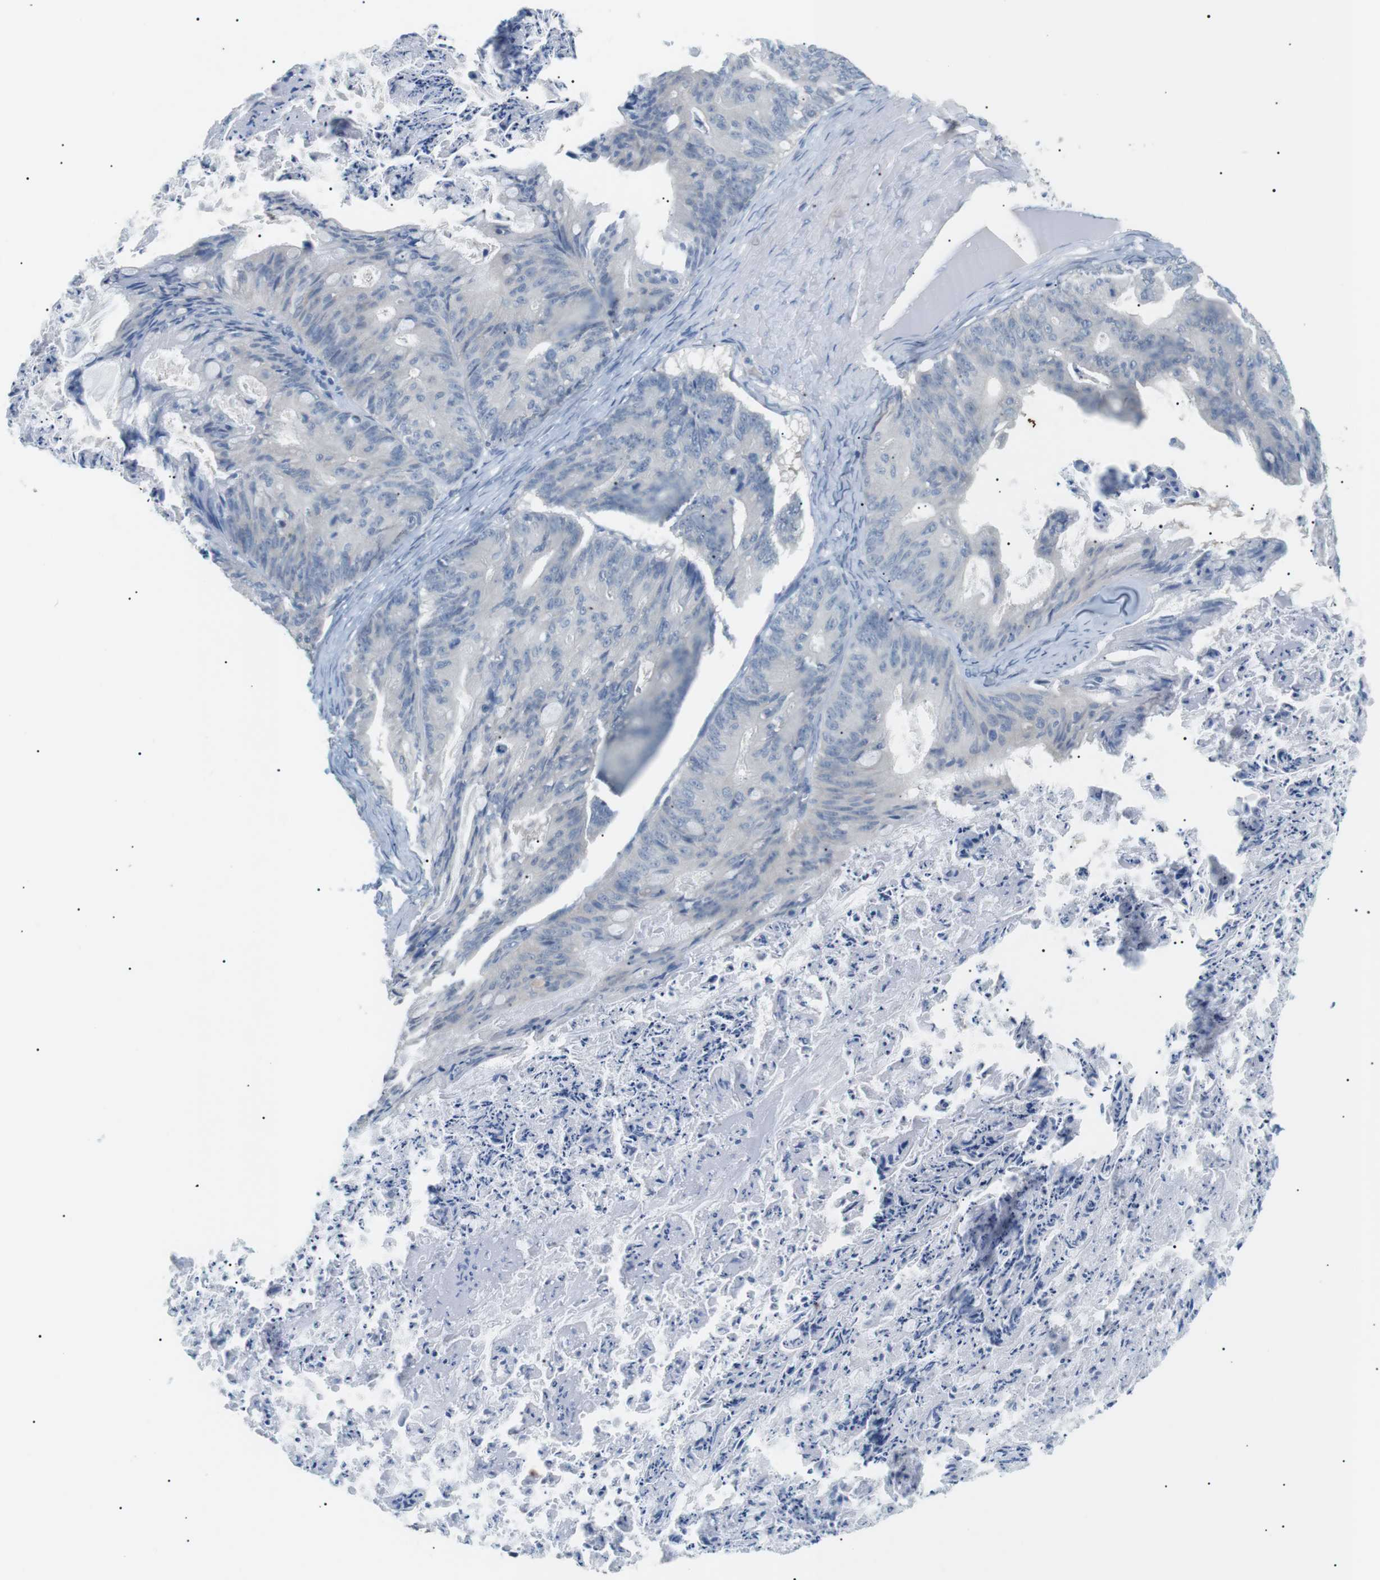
{"staining": {"intensity": "negative", "quantity": "none", "location": "none"}, "tissue": "ovarian cancer", "cell_type": "Tumor cells", "image_type": "cancer", "snomed": [{"axis": "morphology", "description": "Cystadenocarcinoma, mucinous, NOS"}, {"axis": "topography", "description": "Ovary"}], "caption": "An IHC histopathology image of ovarian mucinous cystadenocarcinoma is shown. There is no staining in tumor cells of ovarian mucinous cystadenocarcinoma.", "gene": "CDH26", "patient": {"sex": "female", "age": 37}}